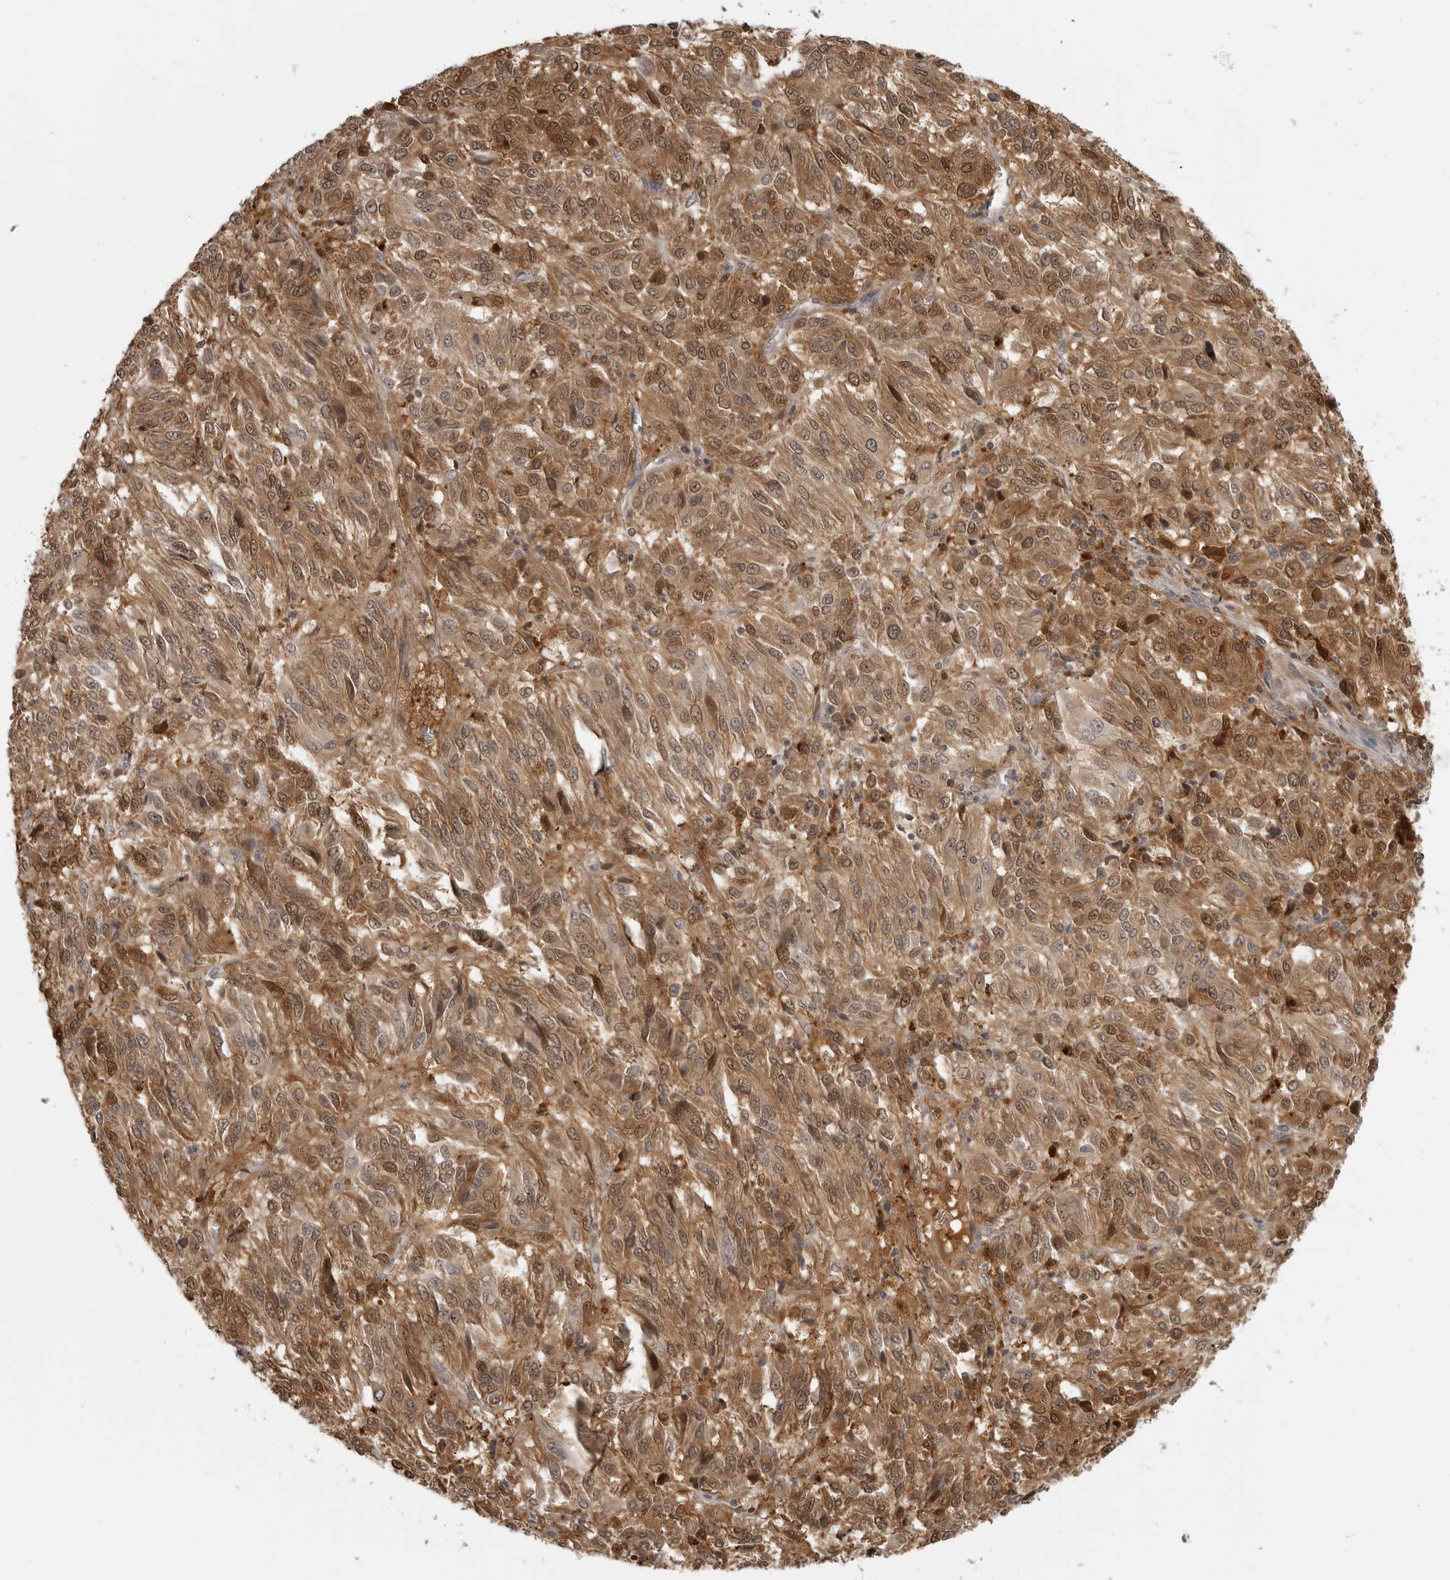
{"staining": {"intensity": "moderate", "quantity": ">75%", "location": "cytoplasmic/membranous,nuclear"}, "tissue": "melanoma", "cell_type": "Tumor cells", "image_type": "cancer", "snomed": [{"axis": "morphology", "description": "Malignant melanoma, Metastatic site"}, {"axis": "topography", "description": "Lung"}], "caption": "Immunohistochemical staining of human melanoma shows medium levels of moderate cytoplasmic/membranous and nuclear protein positivity in approximately >75% of tumor cells.", "gene": "CTIF", "patient": {"sex": "male", "age": 64}}